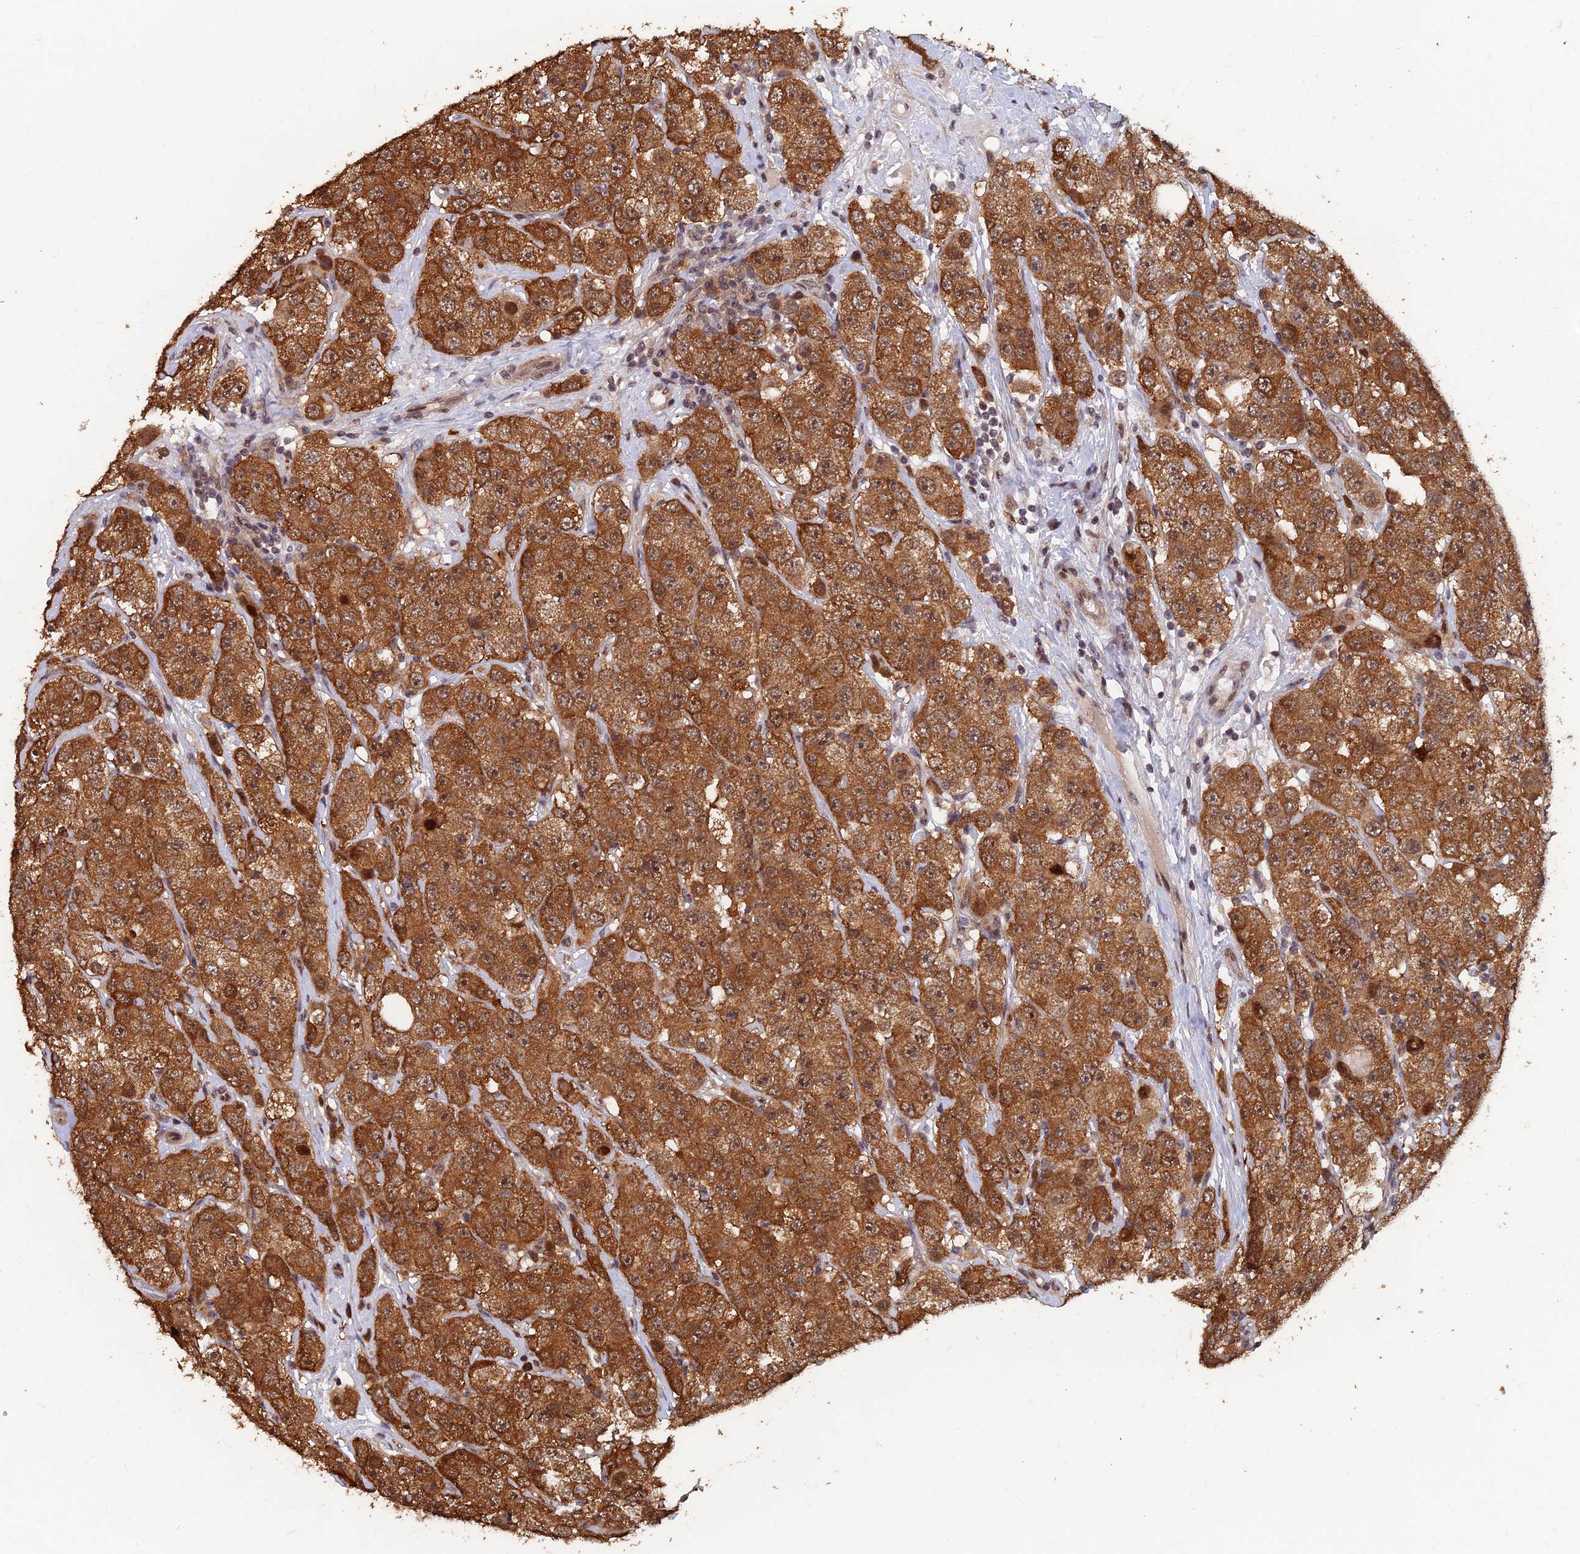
{"staining": {"intensity": "strong", "quantity": ">75%", "location": "cytoplasmic/membranous"}, "tissue": "testis cancer", "cell_type": "Tumor cells", "image_type": "cancer", "snomed": [{"axis": "morphology", "description": "Seminoma, NOS"}, {"axis": "topography", "description": "Testis"}], "caption": "IHC staining of testis cancer, which demonstrates high levels of strong cytoplasmic/membranous positivity in about >75% of tumor cells indicating strong cytoplasmic/membranous protein positivity. The staining was performed using DAB (3,3'-diaminobenzidine) (brown) for protein detection and nuclei were counterstained in hematoxylin (blue).", "gene": "FAM53C", "patient": {"sex": "male", "age": 28}}